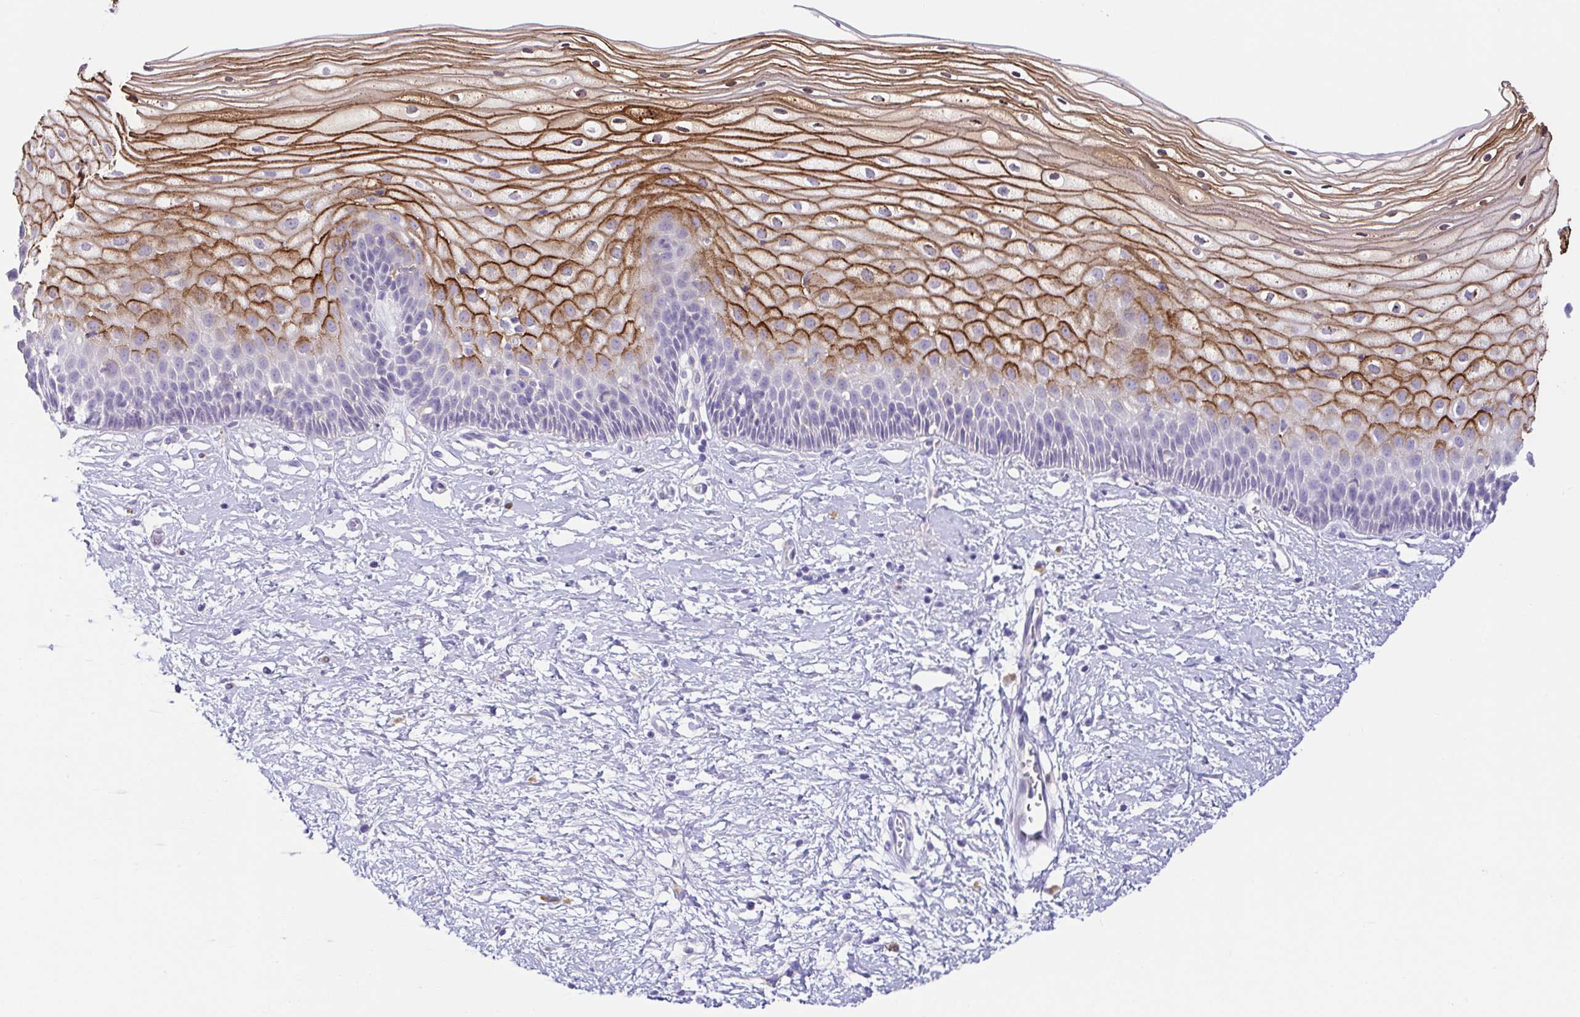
{"staining": {"intensity": "negative", "quantity": "none", "location": "none"}, "tissue": "cervix", "cell_type": "Glandular cells", "image_type": "normal", "snomed": [{"axis": "morphology", "description": "Normal tissue, NOS"}, {"axis": "topography", "description": "Cervix"}], "caption": "The photomicrograph demonstrates no significant staining in glandular cells of cervix.", "gene": "KRTDAP", "patient": {"sex": "female", "age": 36}}